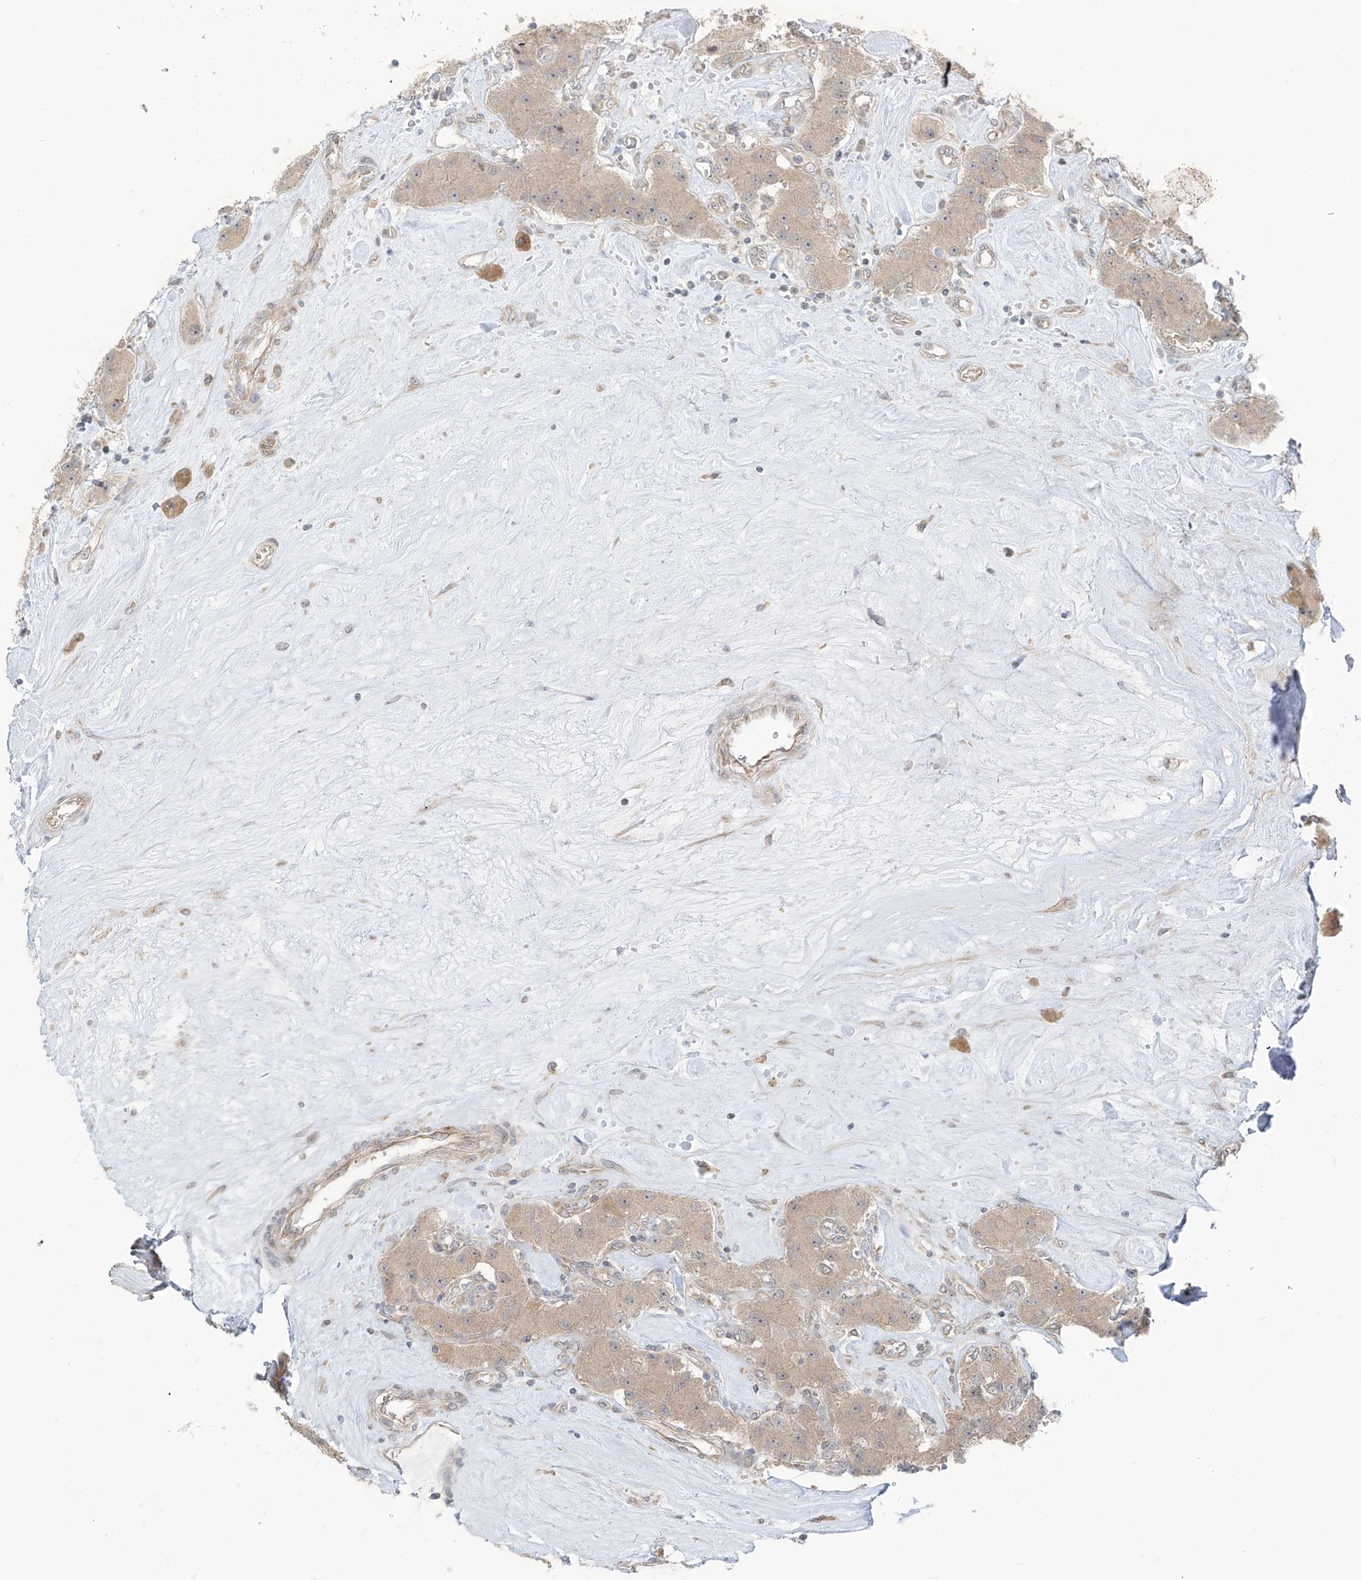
{"staining": {"intensity": "weak", "quantity": ">75%", "location": "cytoplasmic/membranous"}, "tissue": "carcinoid", "cell_type": "Tumor cells", "image_type": "cancer", "snomed": [{"axis": "morphology", "description": "Carcinoid, malignant, NOS"}, {"axis": "topography", "description": "Pancreas"}], "caption": "This photomicrograph shows IHC staining of human carcinoid, with low weak cytoplasmic/membranous positivity in approximately >75% of tumor cells.", "gene": "PDE11A", "patient": {"sex": "male", "age": 41}}